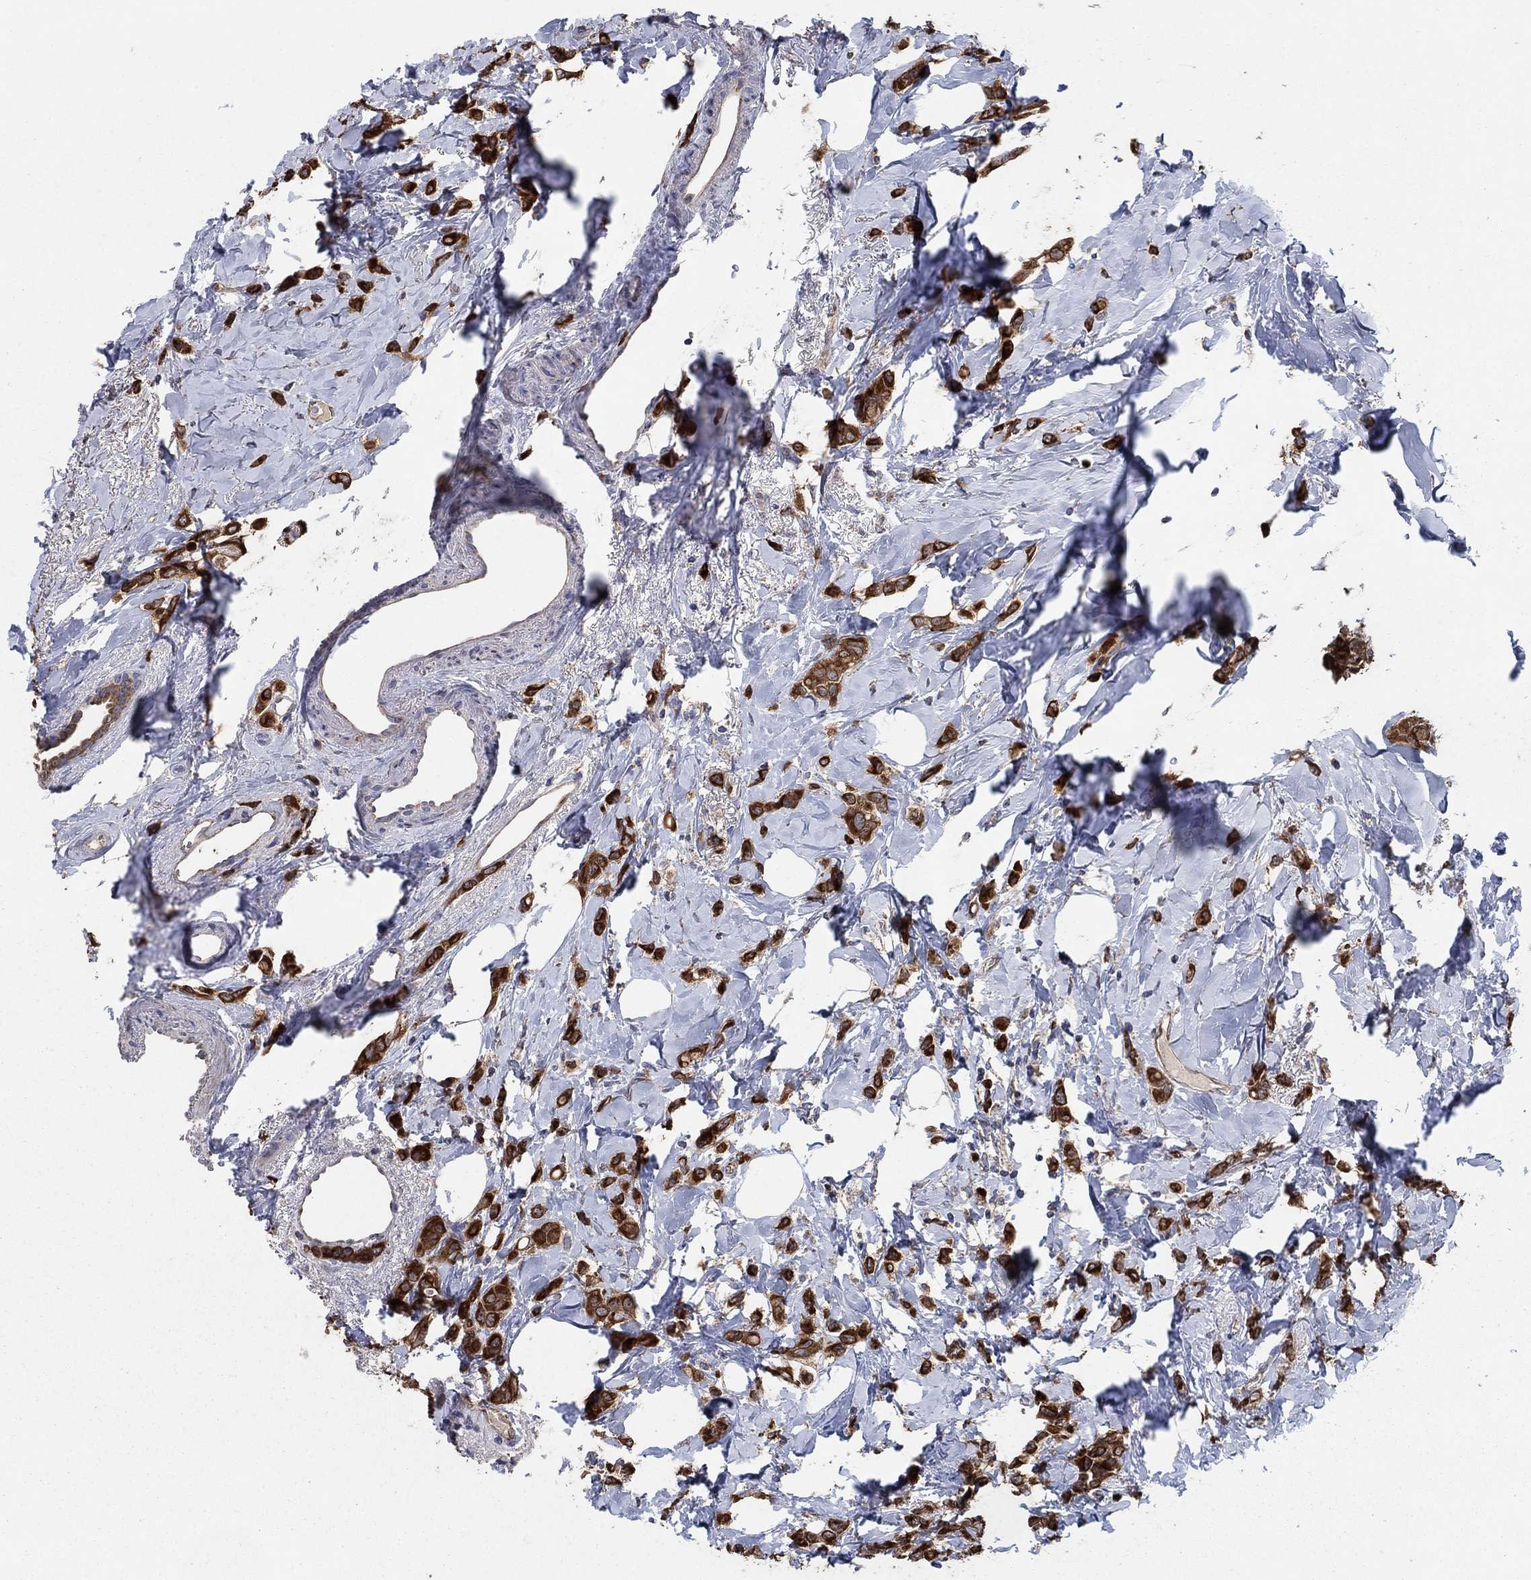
{"staining": {"intensity": "strong", "quantity": ">75%", "location": "cytoplasmic/membranous"}, "tissue": "breast cancer", "cell_type": "Tumor cells", "image_type": "cancer", "snomed": [{"axis": "morphology", "description": "Lobular carcinoma"}, {"axis": "topography", "description": "Breast"}], "caption": "An immunohistochemistry image of tumor tissue is shown. Protein staining in brown labels strong cytoplasmic/membranous positivity in breast lobular carcinoma within tumor cells.", "gene": "HID1", "patient": {"sex": "female", "age": 66}}